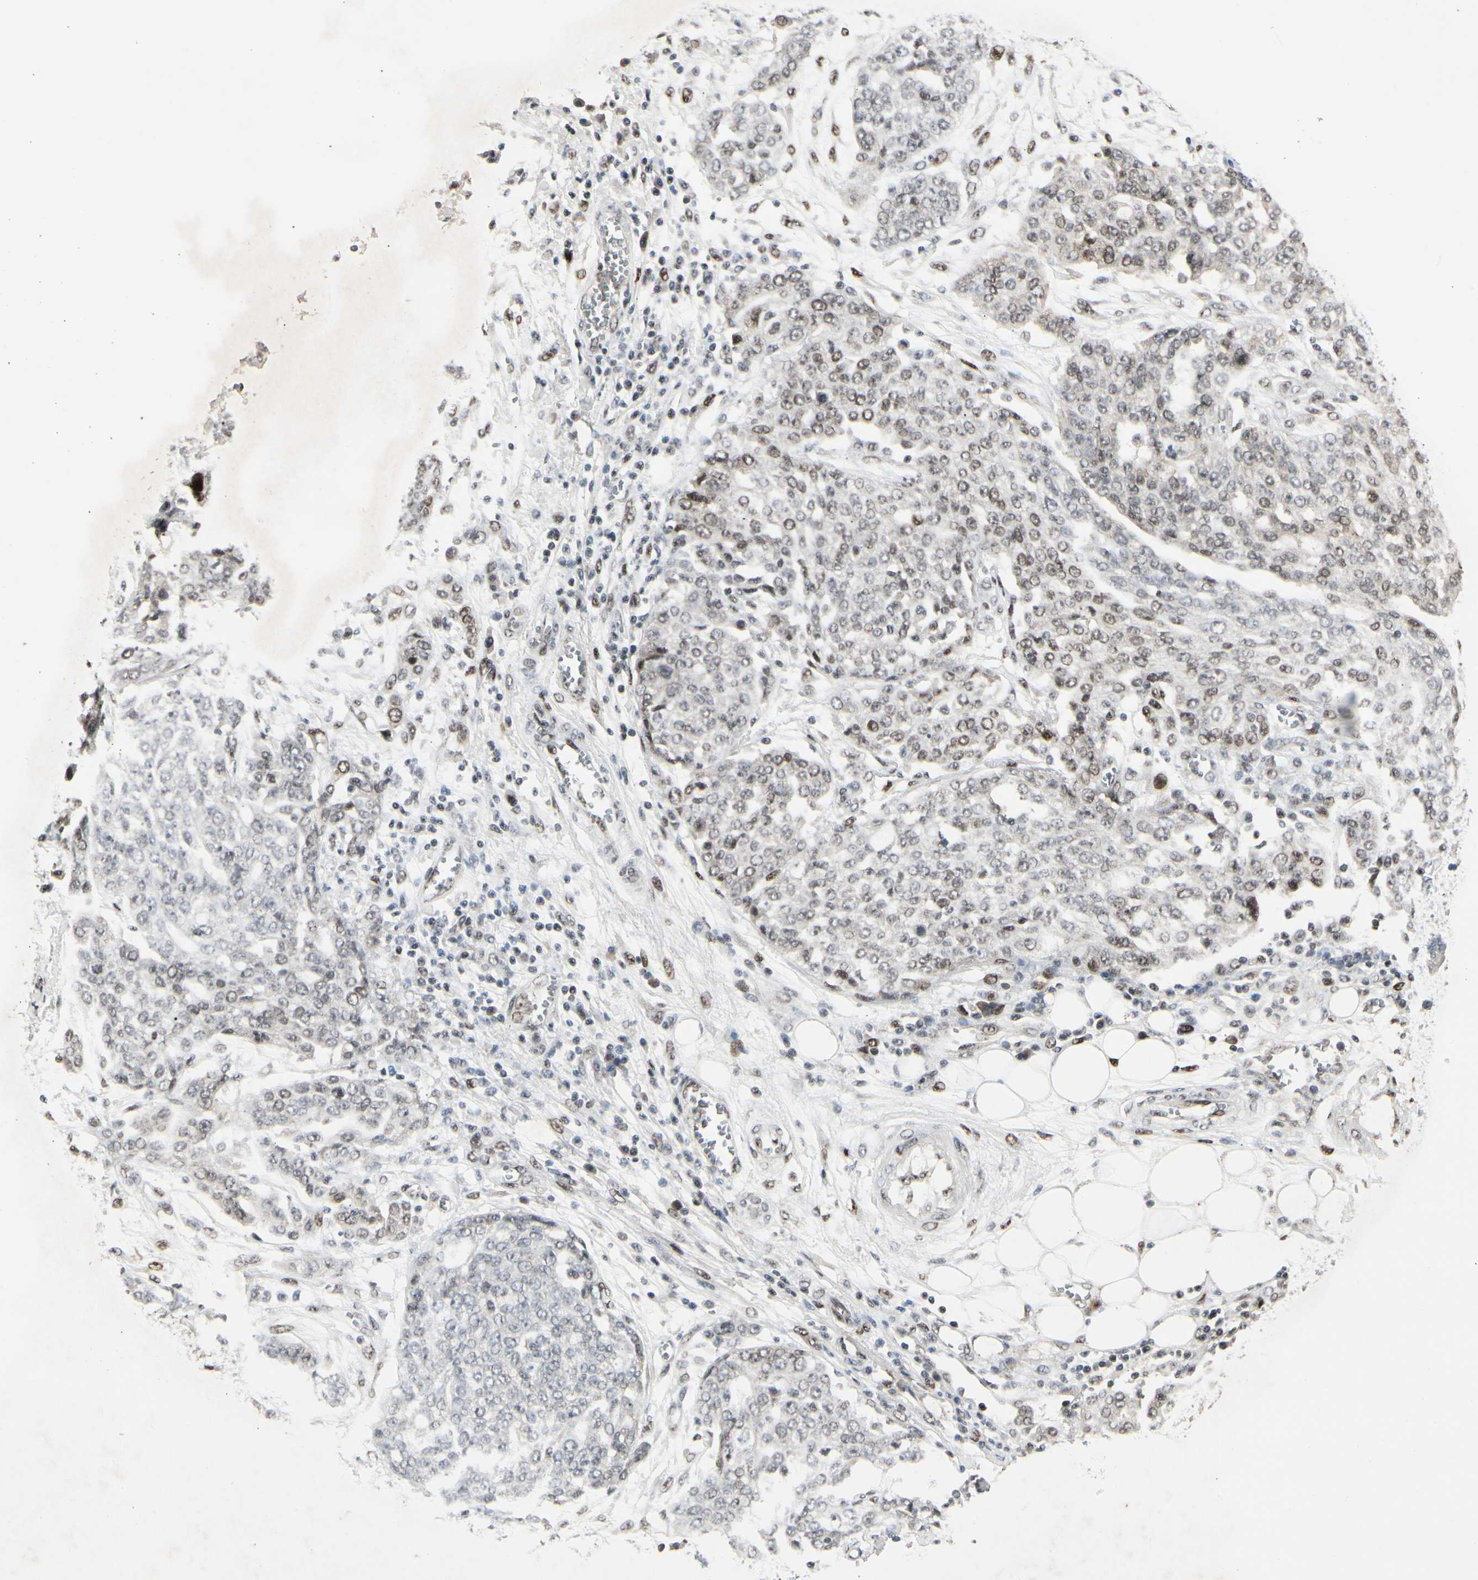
{"staining": {"intensity": "weak", "quantity": "<25%", "location": "nuclear"}, "tissue": "ovarian cancer", "cell_type": "Tumor cells", "image_type": "cancer", "snomed": [{"axis": "morphology", "description": "Cystadenocarcinoma, serous, NOS"}, {"axis": "topography", "description": "Soft tissue"}, {"axis": "topography", "description": "Ovary"}], "caption": "A micrograph of serous cystadenocarcinoma (ovarian) stained for a protein displays no brown staining in tumor cells.", "gene": "FOXJ2", "patient": {"sex": "female", "age": 57}}